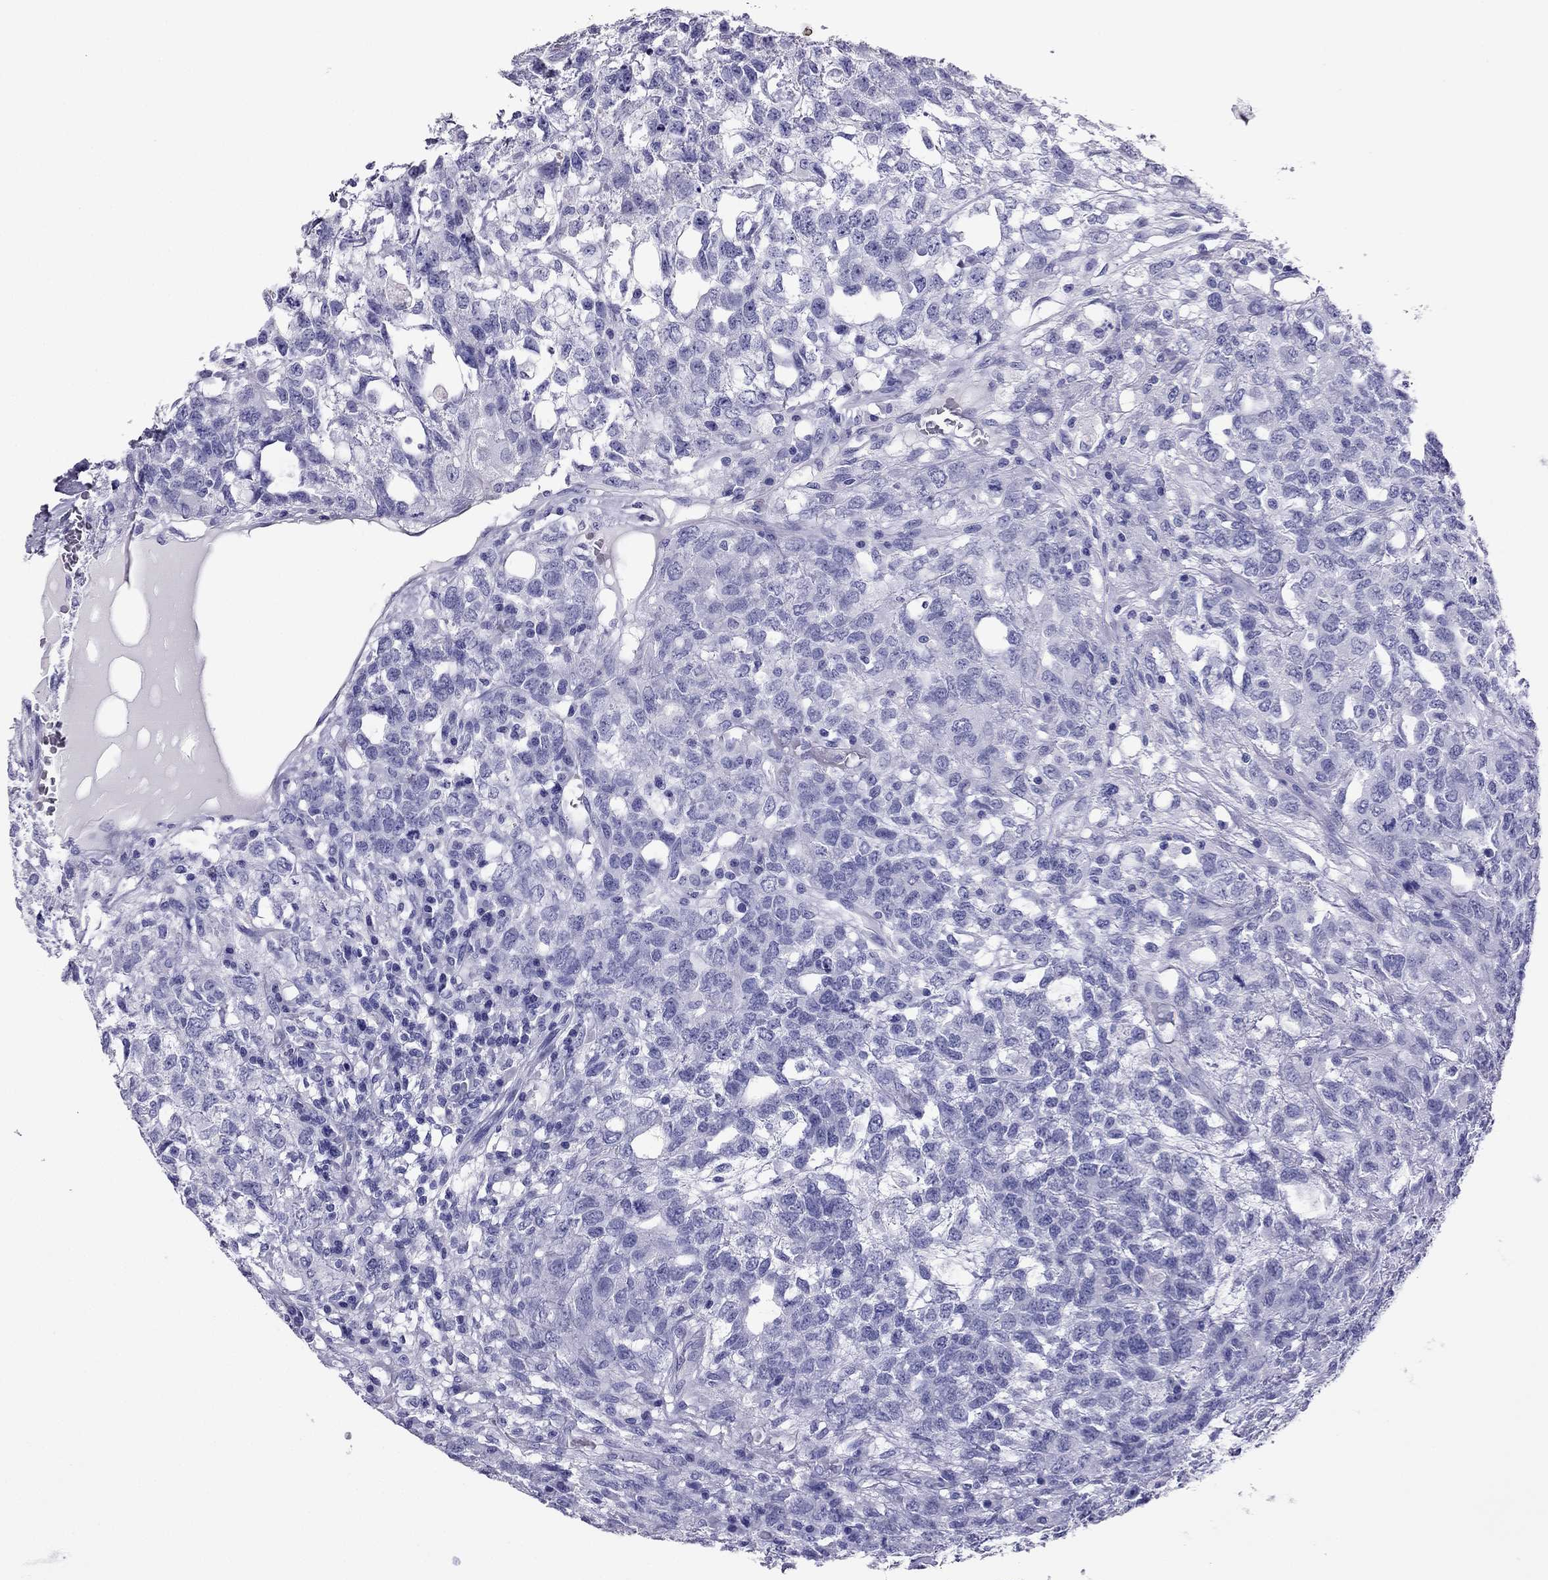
{"staining": {"intensity": "negative", "quantity": "none", "location": "none"}, "tissue": "testis cancer", "cell_type": "Tumor cells", "image_type": "cancer", "snomed": [{"axis": "morphology", "description": "Seminoma, NOS"}, {"axis": "topography", "description": "Testis"}], "caption": "A histopathology image of human testis cancer (seminoma) is negative for staining in tumor cells.", "gene": "PDE6A", "patient": {"sex": "male", "age": 52}}